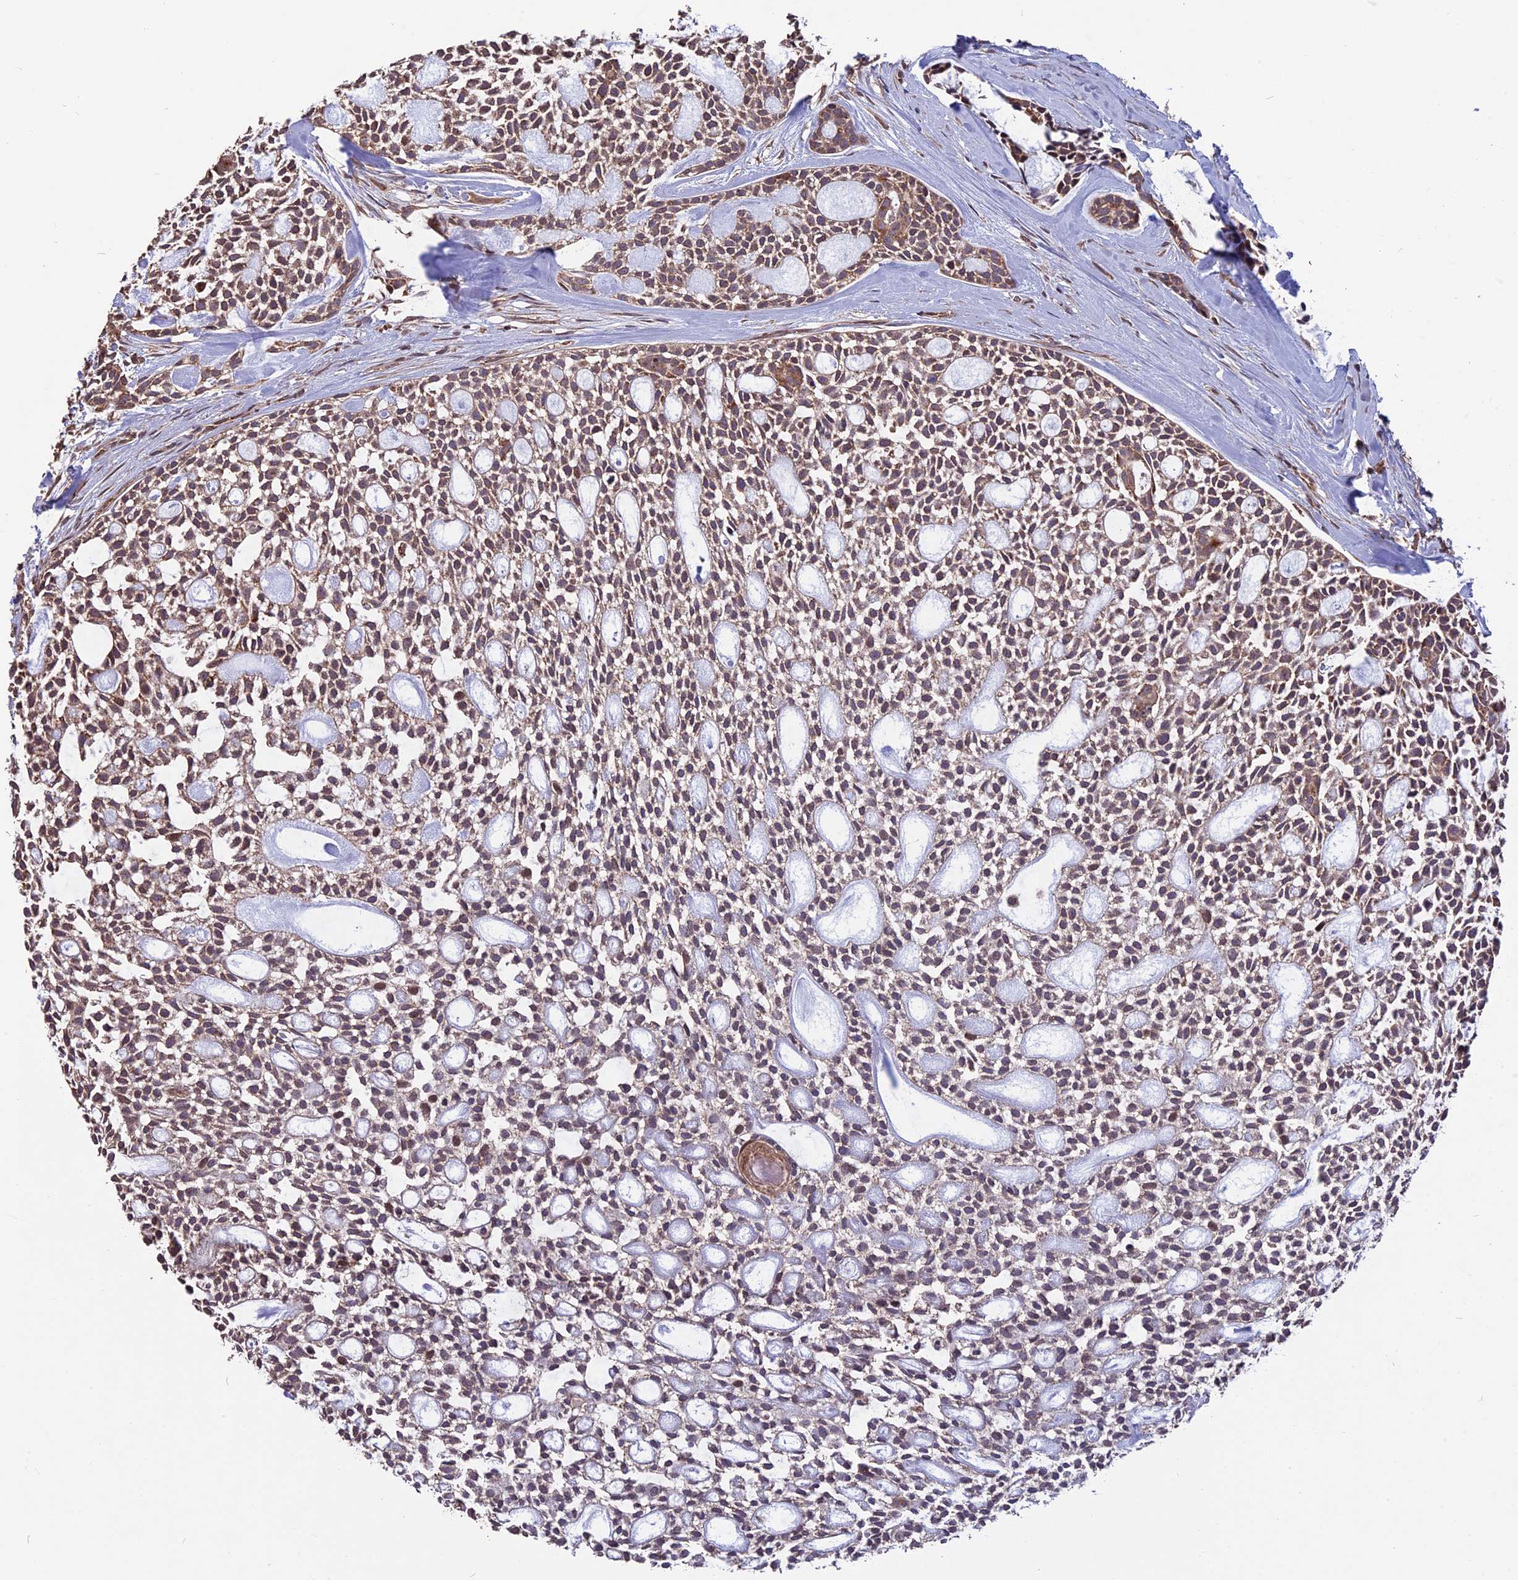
{"staining": {"intensity": "moderate", "quantity": ">75%", "location": "cytoplasmic/membranous"}, "tissue": "head and neck cancer", "cell_type": "Tumor cells", "image_type": "cancer", "snomed": [{"axis": "morphology", "description": "Adenocarcinoma, NOS"}, {"axis": "topography", "description": "Subcutis"}, {"axis": "topography", "description": "Head-Neck"}], "caption": "IHC image of neoplastic tissue: adenocarcinoma (head and neck) stained using IHC exhibits medium levels of moderate protein expression localized specifically in the cytoplasmic/membranous of tumor cells, appearing as a cytoplasmic/membranous brown color.", "gene": "ZNF598", "patient": {"sex": "female", "age": 73}}